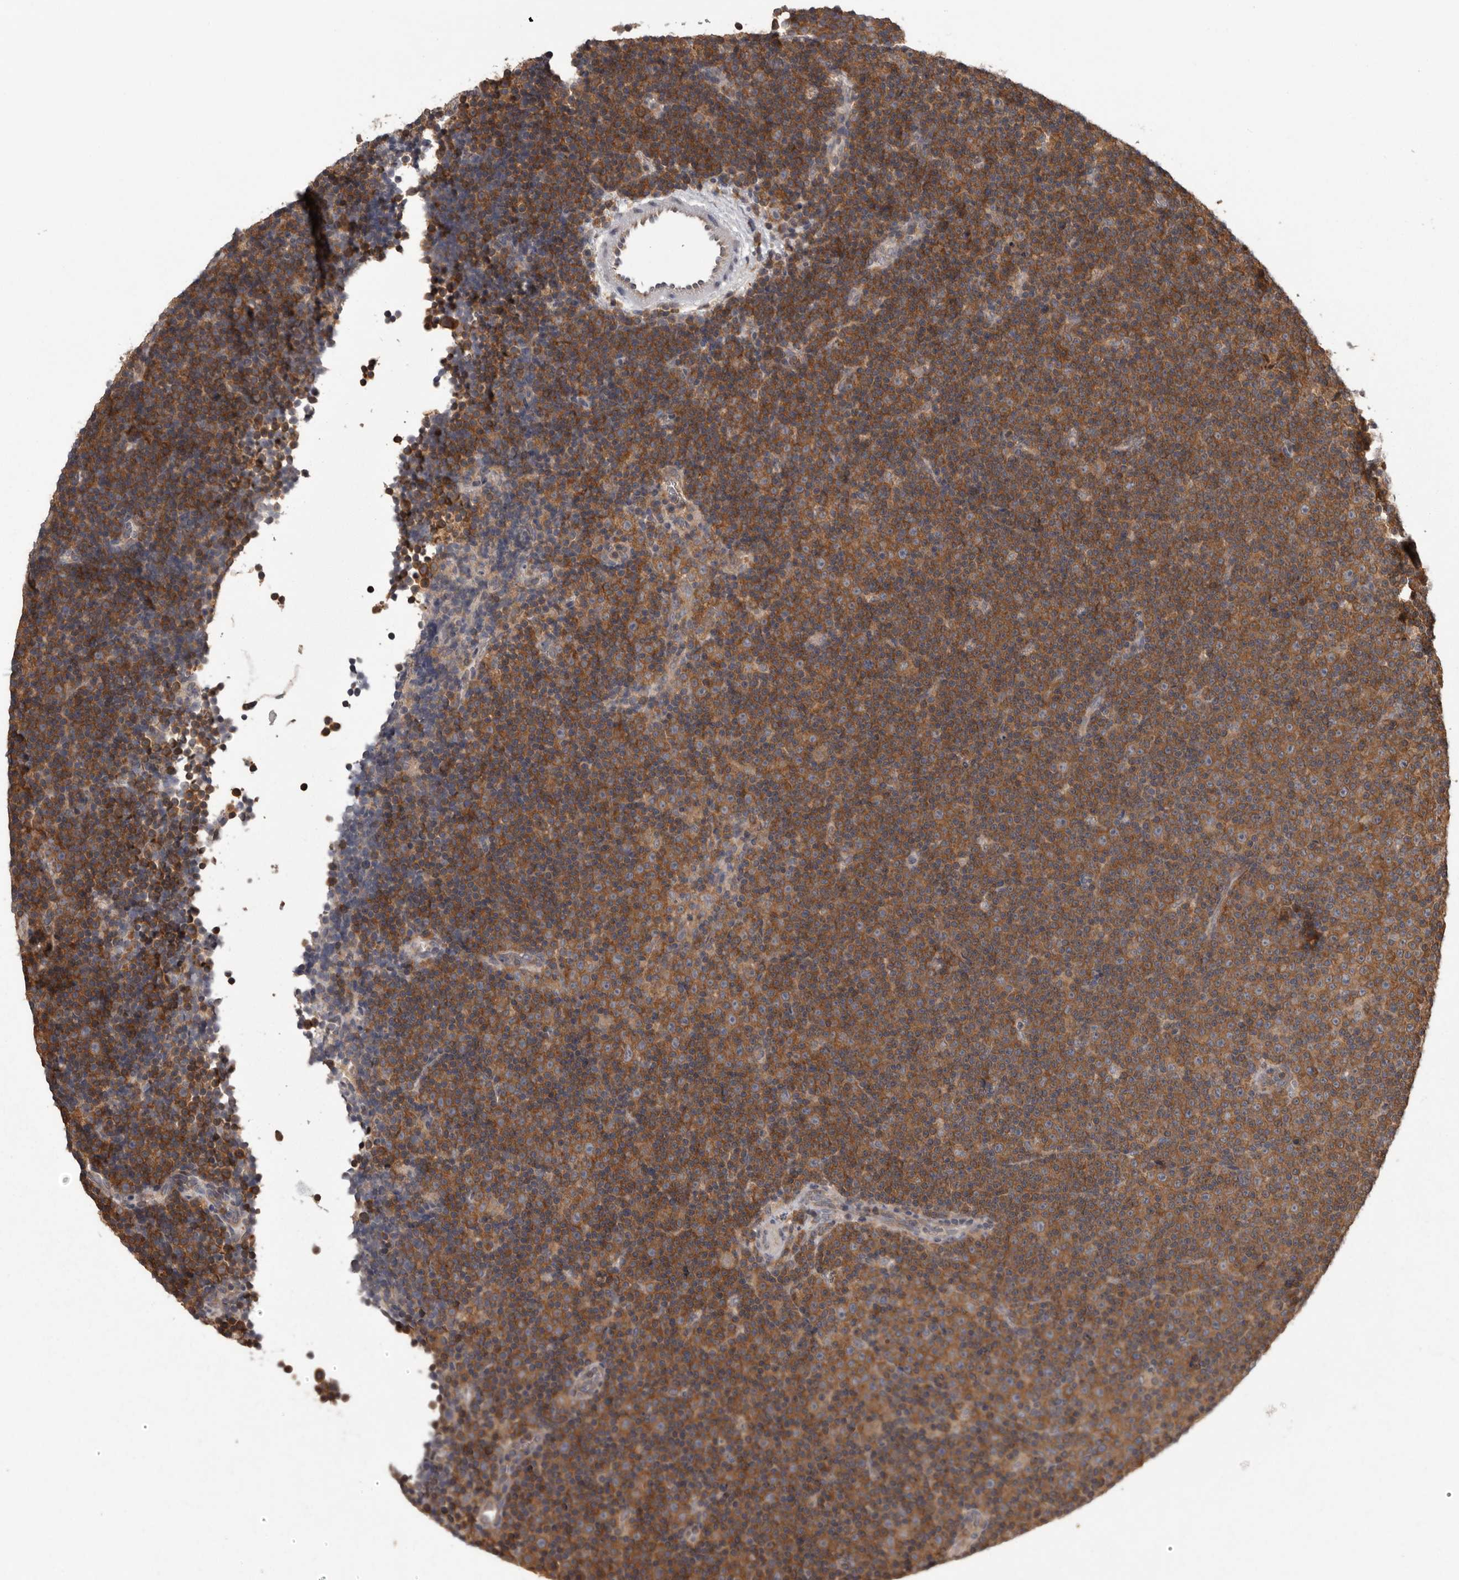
{"staining": {"intensity": "strong", "quantity": ">75%", "location": "cytoplasmic/membranous"}, "tissue": "lymphoma", "cell_type": "Tumor cells", "image_type": "cancer", "snomed": [{"axis": "morphology", "description": "Malignant lymphoma, non-Hodgkin's type, Low grade"}, {"axis": "topography", "description": "Lymph node"}], "caption": "This is a photomicrograph of immunohistochemistry (IHC) staining of lymphoma, which shows strong positivity in the cytoplasmic/membranous of tumor cells.", "gene": "DARS1", "patient": {"sex": "female", "age": 67}}